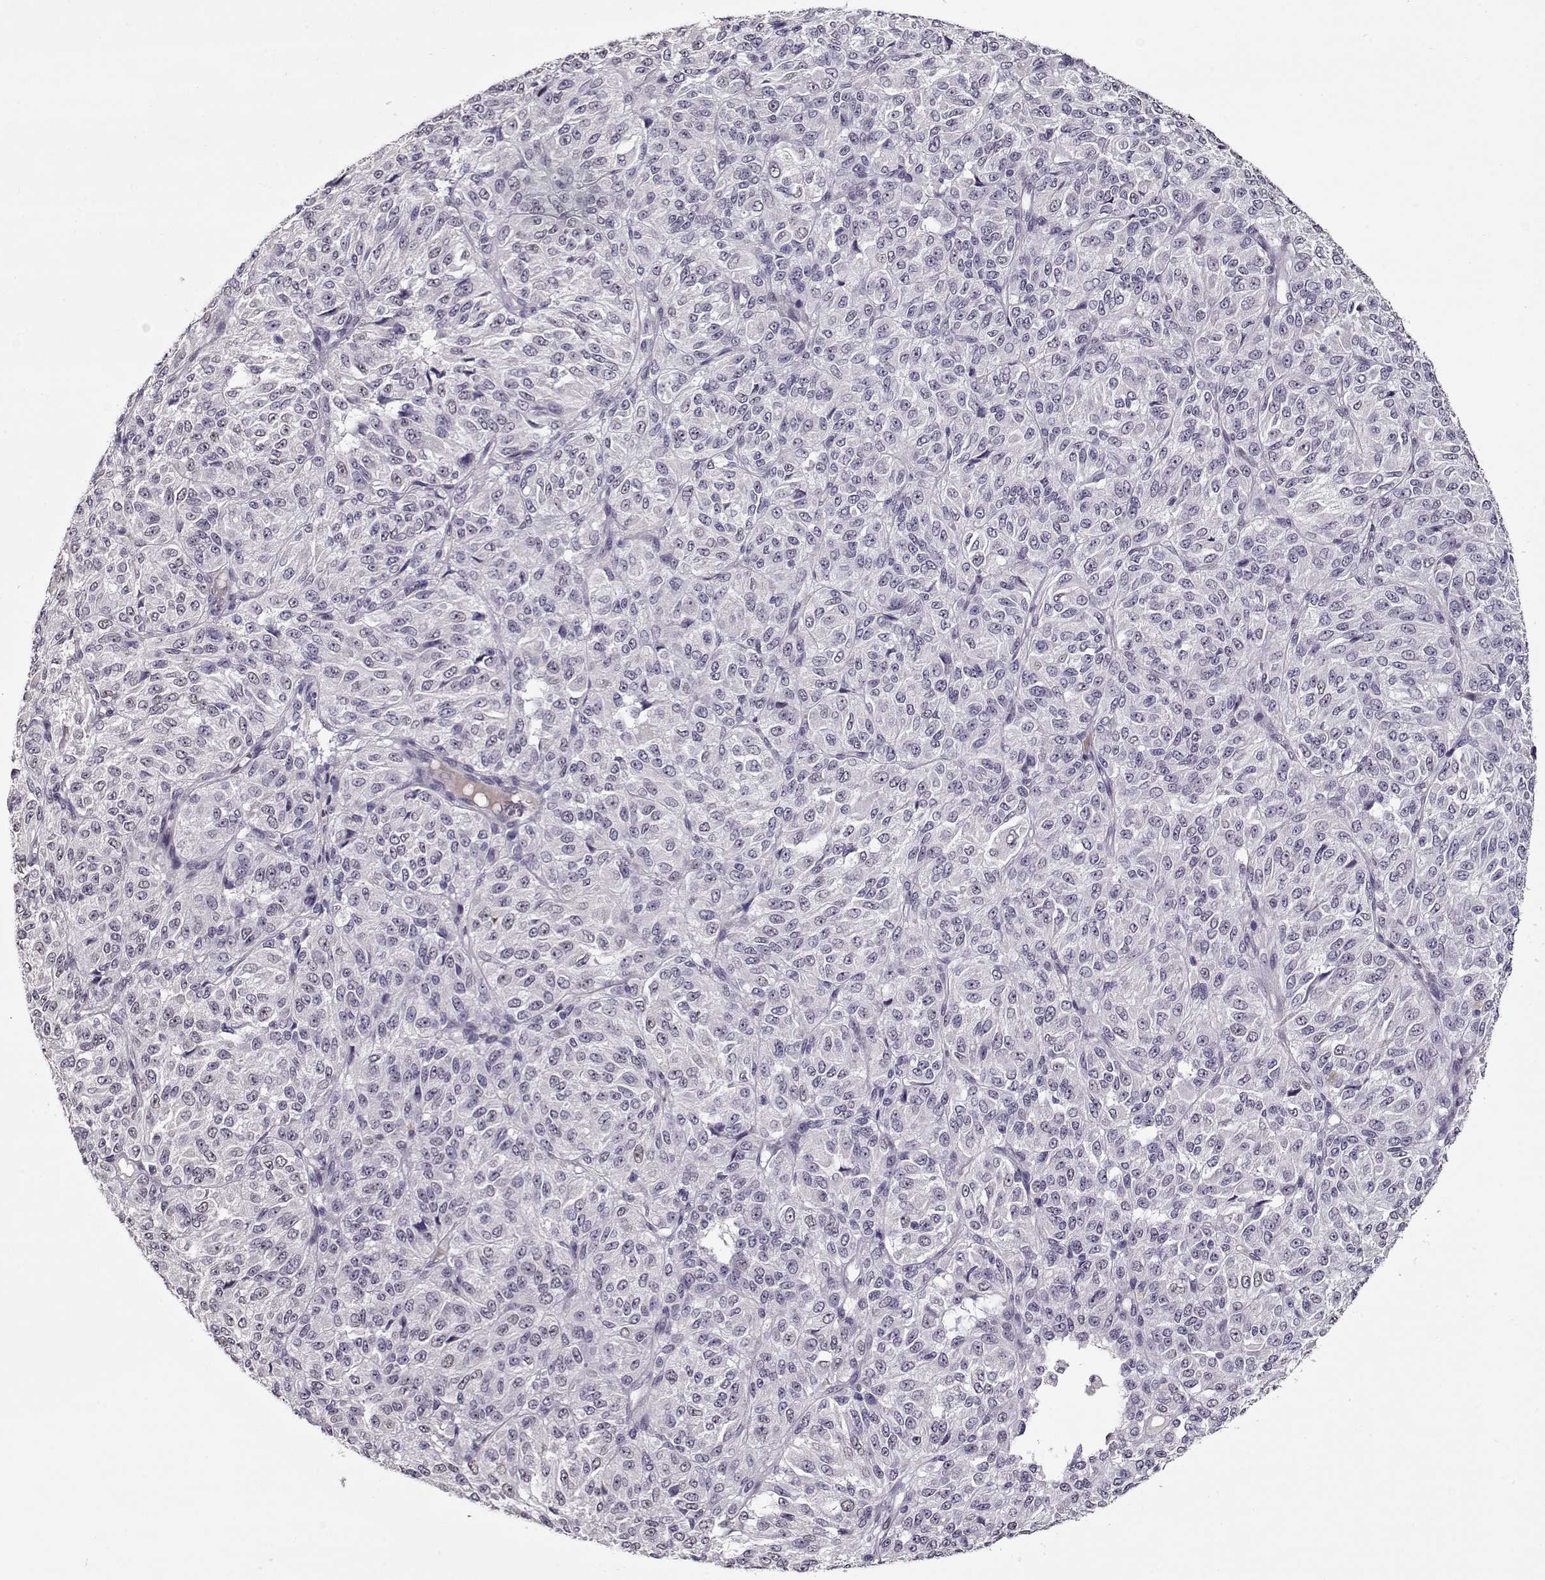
{"staining": {"intensity": "weak", "quantity": "<25%", "location": "nuclear"}, "tissue": "melanoma", "cell_type": "Tumor cells", "image_type": "cancer", "snomed": [{"axis": "morphology", "description": "Malignant melanoma, Metastatic site"}, {"axis": "topography", "description": "Brain"}], "caption": "This is a image of IHC staining of malignant melanoma (metastatic site), which shows no expression in tumor cells.", "gene": "PRMT8", "patient": {"sex": "female", "age": 56}}